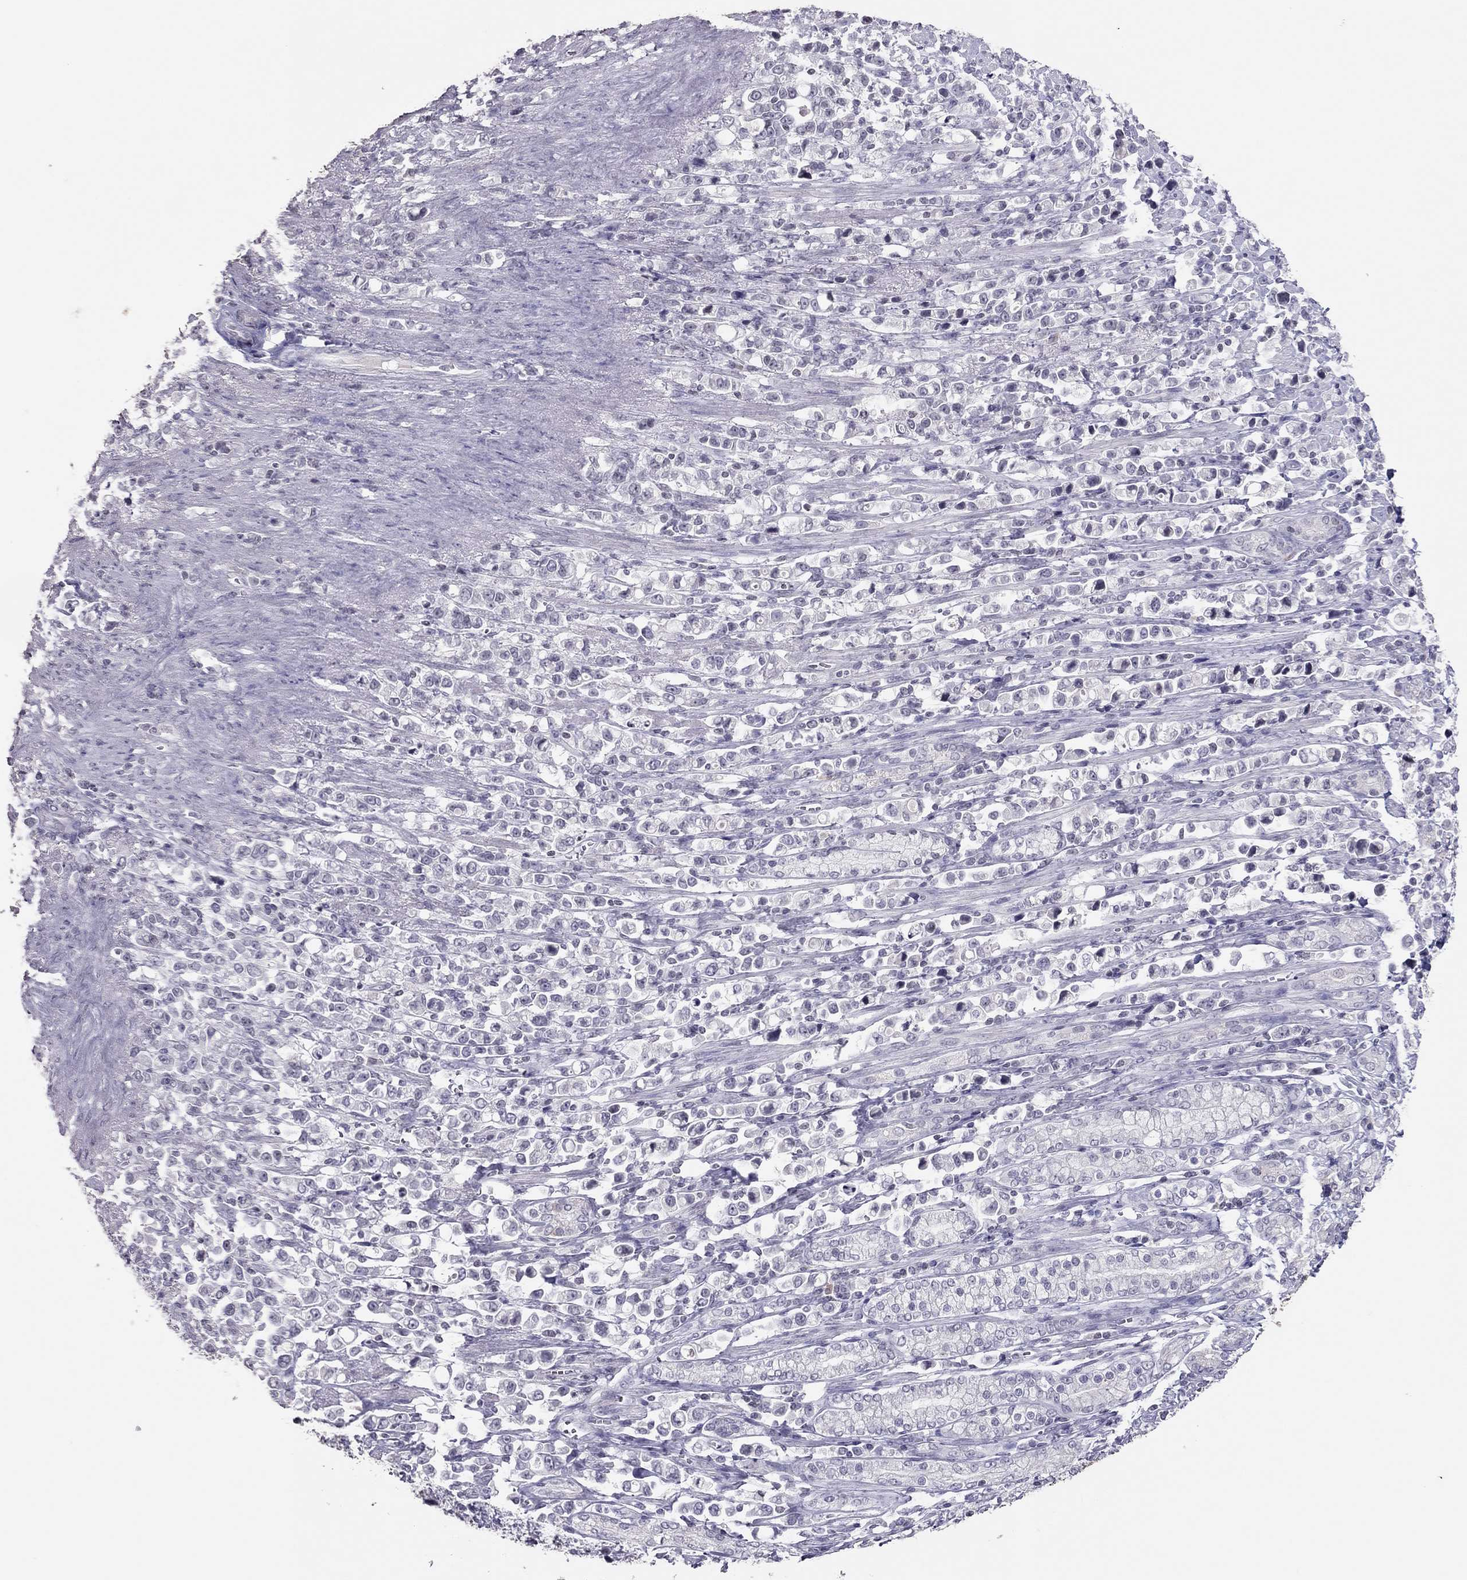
{"staining": {"intensity": "negative", "quantity": "none", "location": "none"}, "tissue": "stomach cancer", "cell_type": "Tumor cells", "image_type": "cancer", "snomed": [{"axis": "morphology", "description": "Adenocarcinoma, NOS"}, {"axis": "topography", "description": "Stomach"}], "caption": "Micrograph shows no protein positivity in tumor cells of stomach cancer tissue.", "gene": "TSHB", "patient": {"sex": "male", "age": 63}}